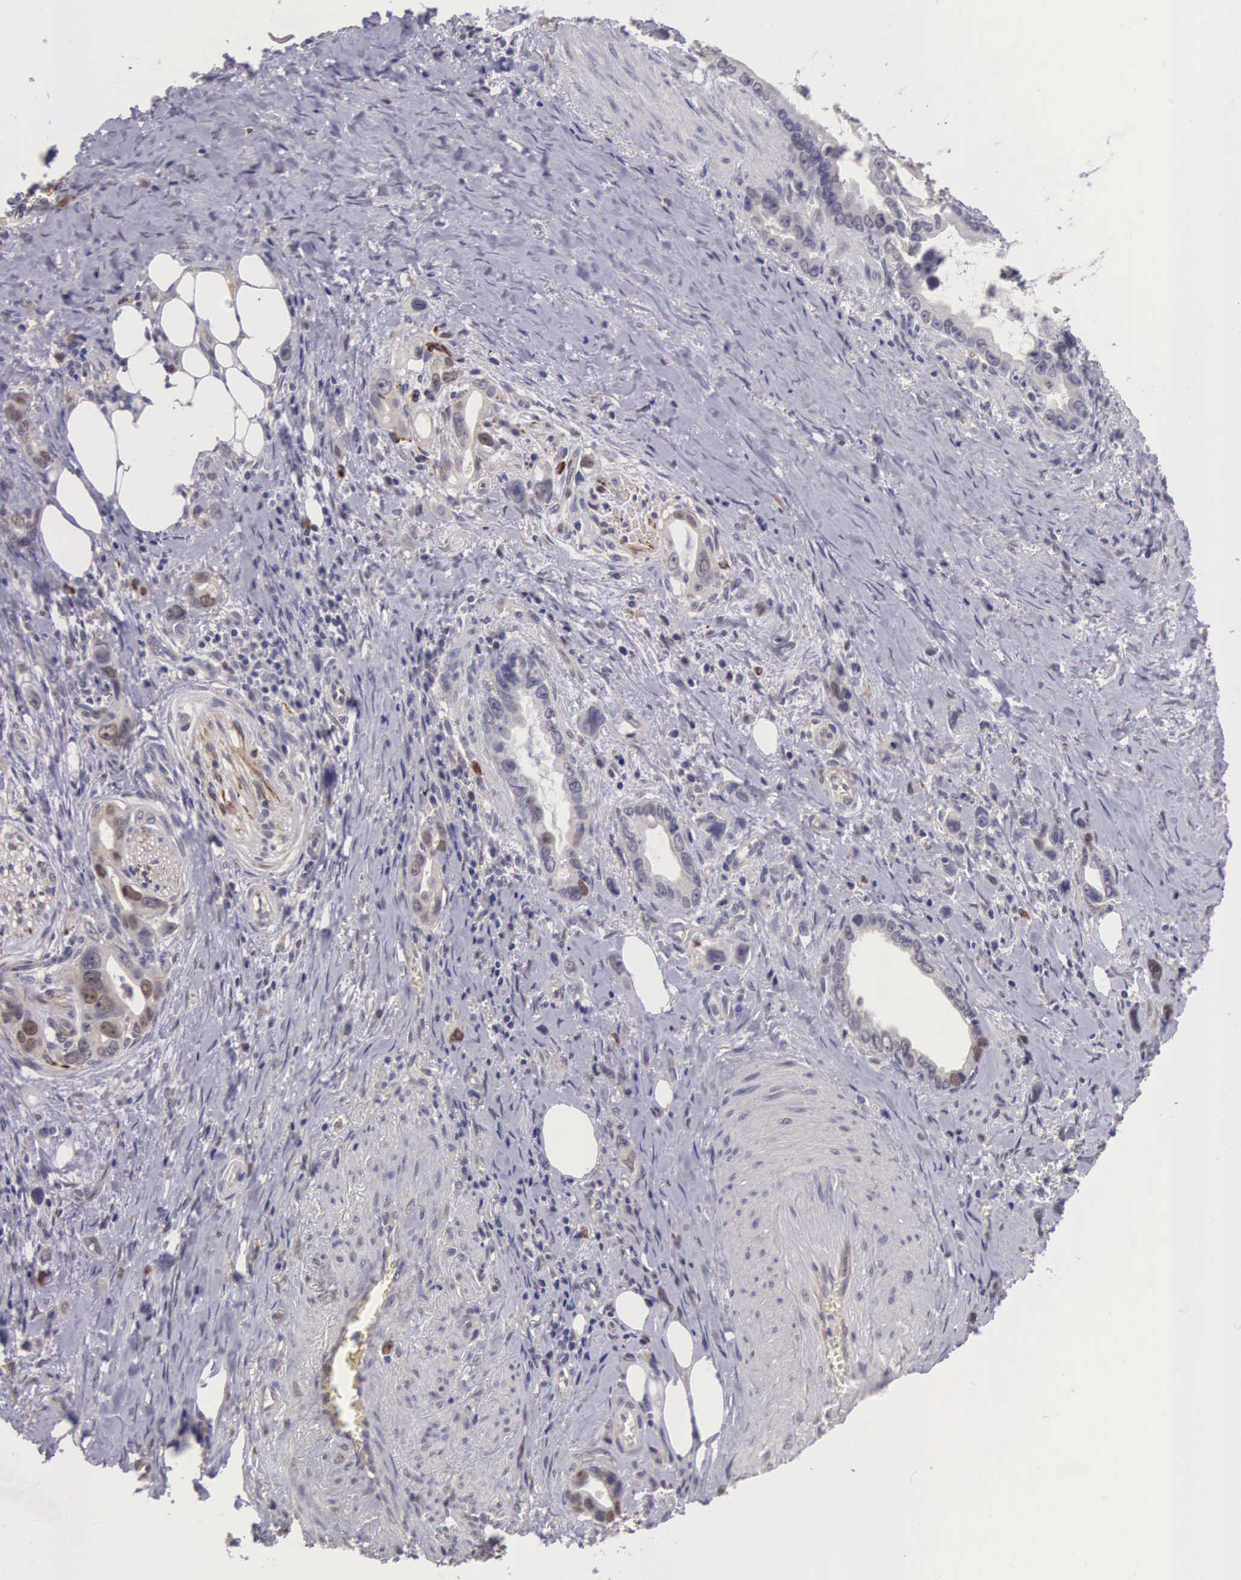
{"staining": {"intensity": "moderate", "quantity": "25%-75%", "location": "nuclear"}, "tissue": "stomach cancer", "cell_type": "Tumor cells", "image_type": "cancer", "snomed": [{"axis": "morphology", "description": "Adenocarcinoma, NOS"}, {"axis": "topography", "description": "Stomach"}], "caption": "Immunohistochemical staining of human stomach adenocarcinoma shows moderate nuclear protein expression in about 25%-75% of tumor cells.", "gene": "CDC45", "patient": {"sex": "male", "age": 78}}